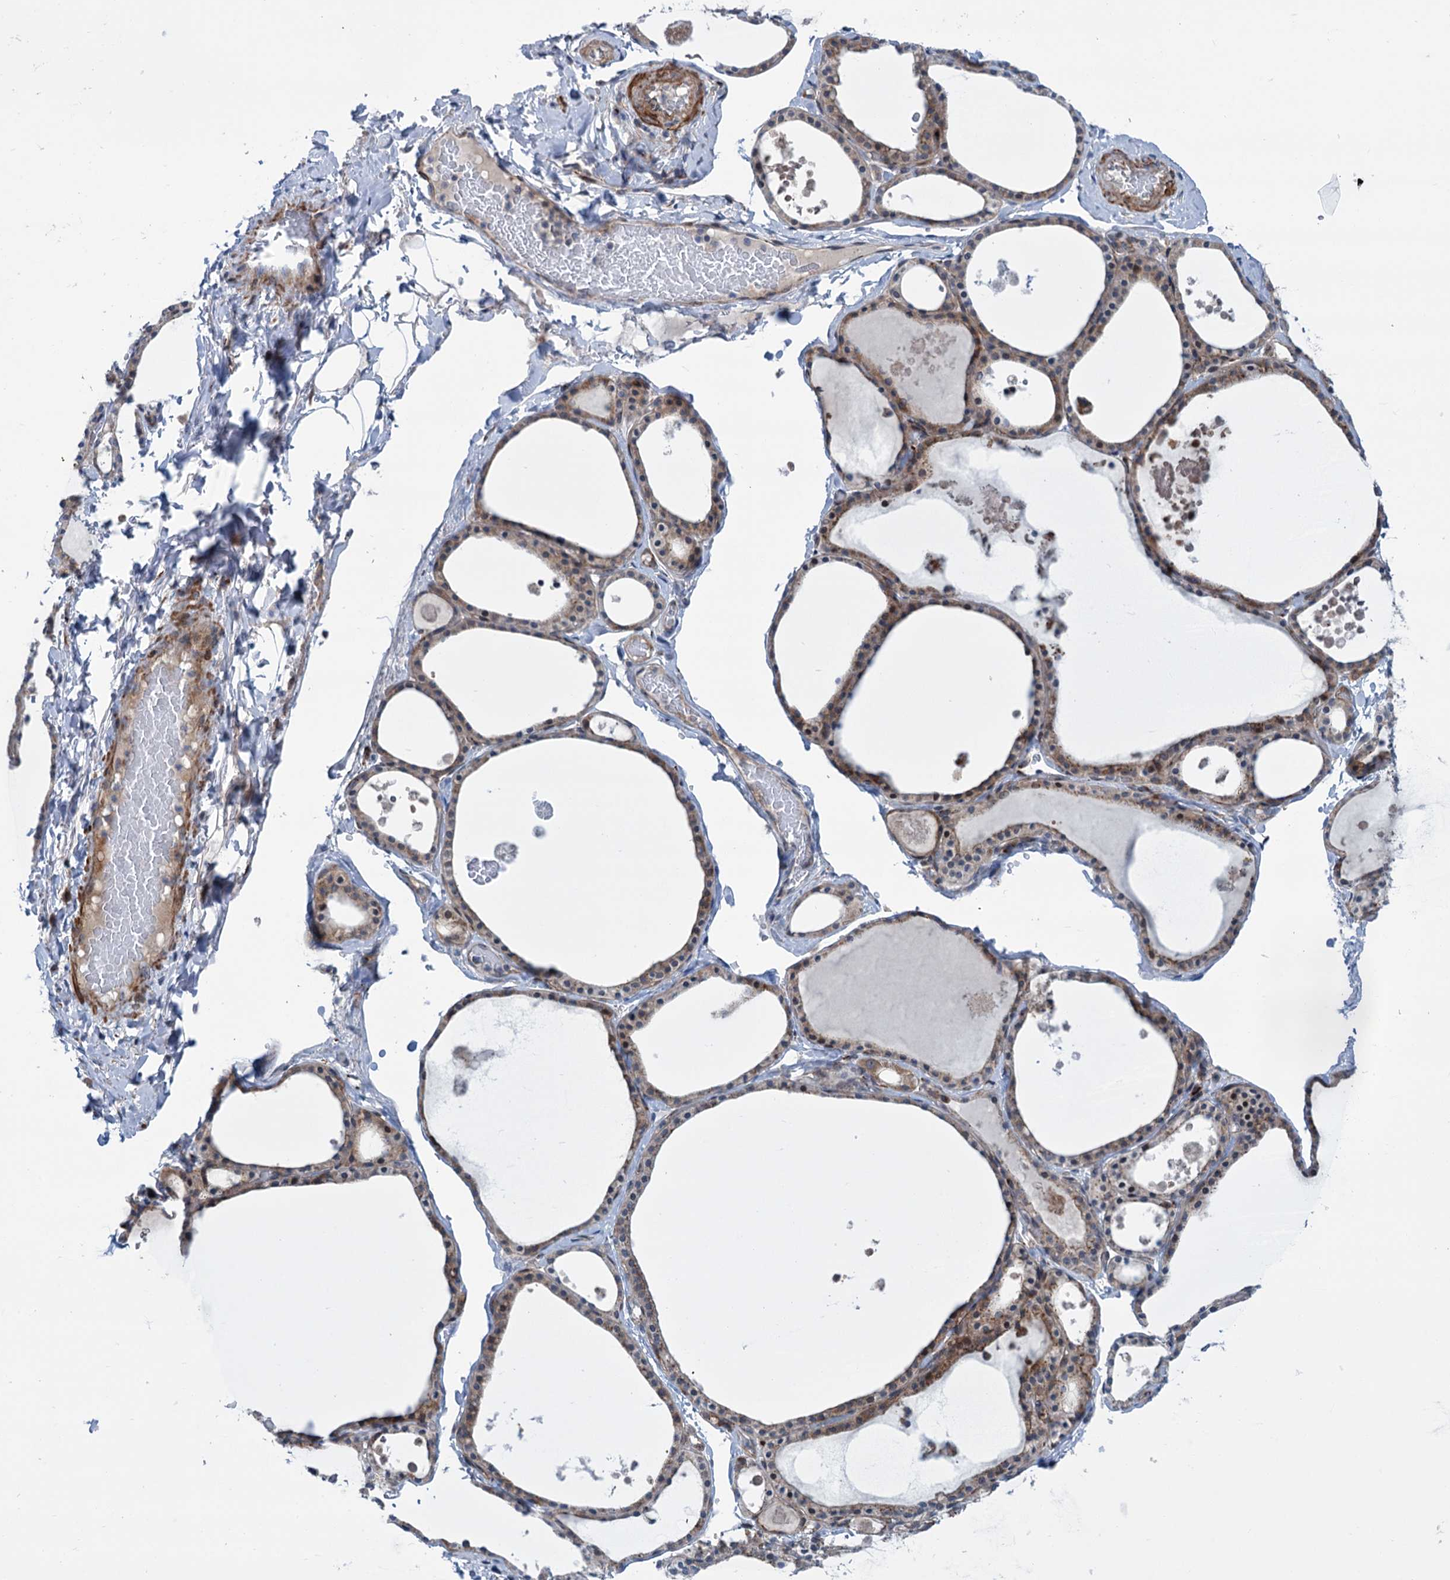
{"staining": {"intensity": "moderate", "quantity": ">75%", "location": "cytoplasmic/membranous"}, "tissue": "thyroid gland", "cell_type": "Glandular cells", "image_type": "normal", "snomed": [{"axis": "morphology", "description": "Normal tissue, NOS"}, {"axis": "topography", "description": "Thyroid gland"}], "caption": "Immunohistochemistry (IHC) of normal thyroid gland displays medium levels of moderate cytoplasmic/membranous positivity in approximately >75% of glandular cells.", "gene": "ELP4", "patient": {"sex": "male", "age": 56}}